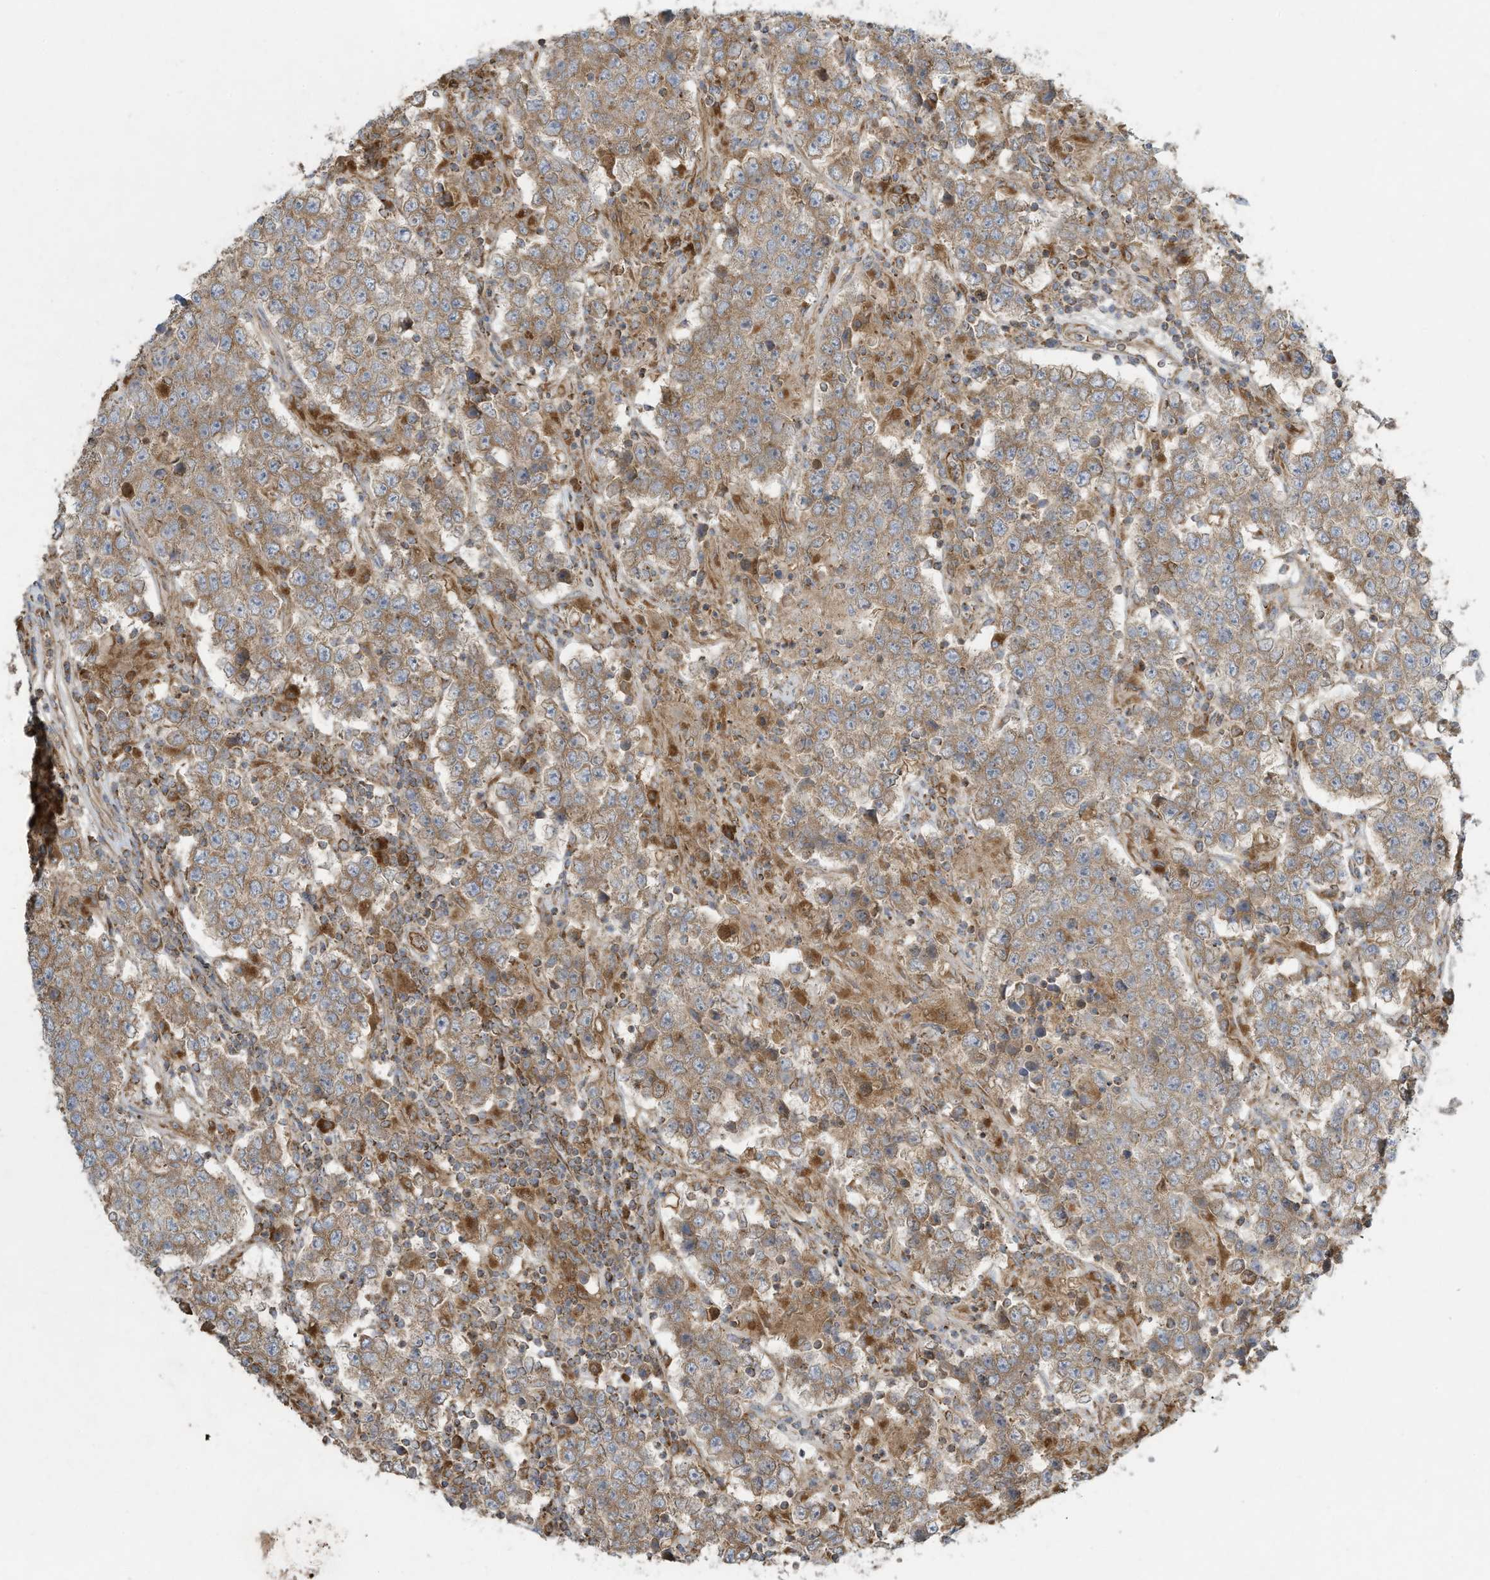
{"staining": {"intensity": "weak", "quantity": ">75%", "location": "cytoplasmic/membranous"}, "tissue": "testis cancer", "cell_type": "Tumor cells", "image_type": "cancer", "snomed": [{"axis": "morphology", "description": "Normal tissue, NOS"}, {"axis": "morphology", "description": "Urothelial carcinoma, High grade"}, {"axis": "morphology", "description": "Seminoma, NOS"}, {"axis": "morphology", "description": "Carcinoma, Embryonal, NOS"}, {"axis": "topography", "description": "Urinary bladder"}, {"axis": "topography", "description": "Testis"}], "caption": "Protein expression analysis of human testis cancer (embryonal carcinoma) reveals weak cytoplasmic/membranous expression in about >75% of tumor cells. The protein of interest is stained brown, and the nuclei are stained in blue (DAB (3,3'-diaminobenzidine) IHC with brightfield microscopy, high magnification).", "gene": "SYNJ2", "patient": {"sex": "male", "age": 41}}